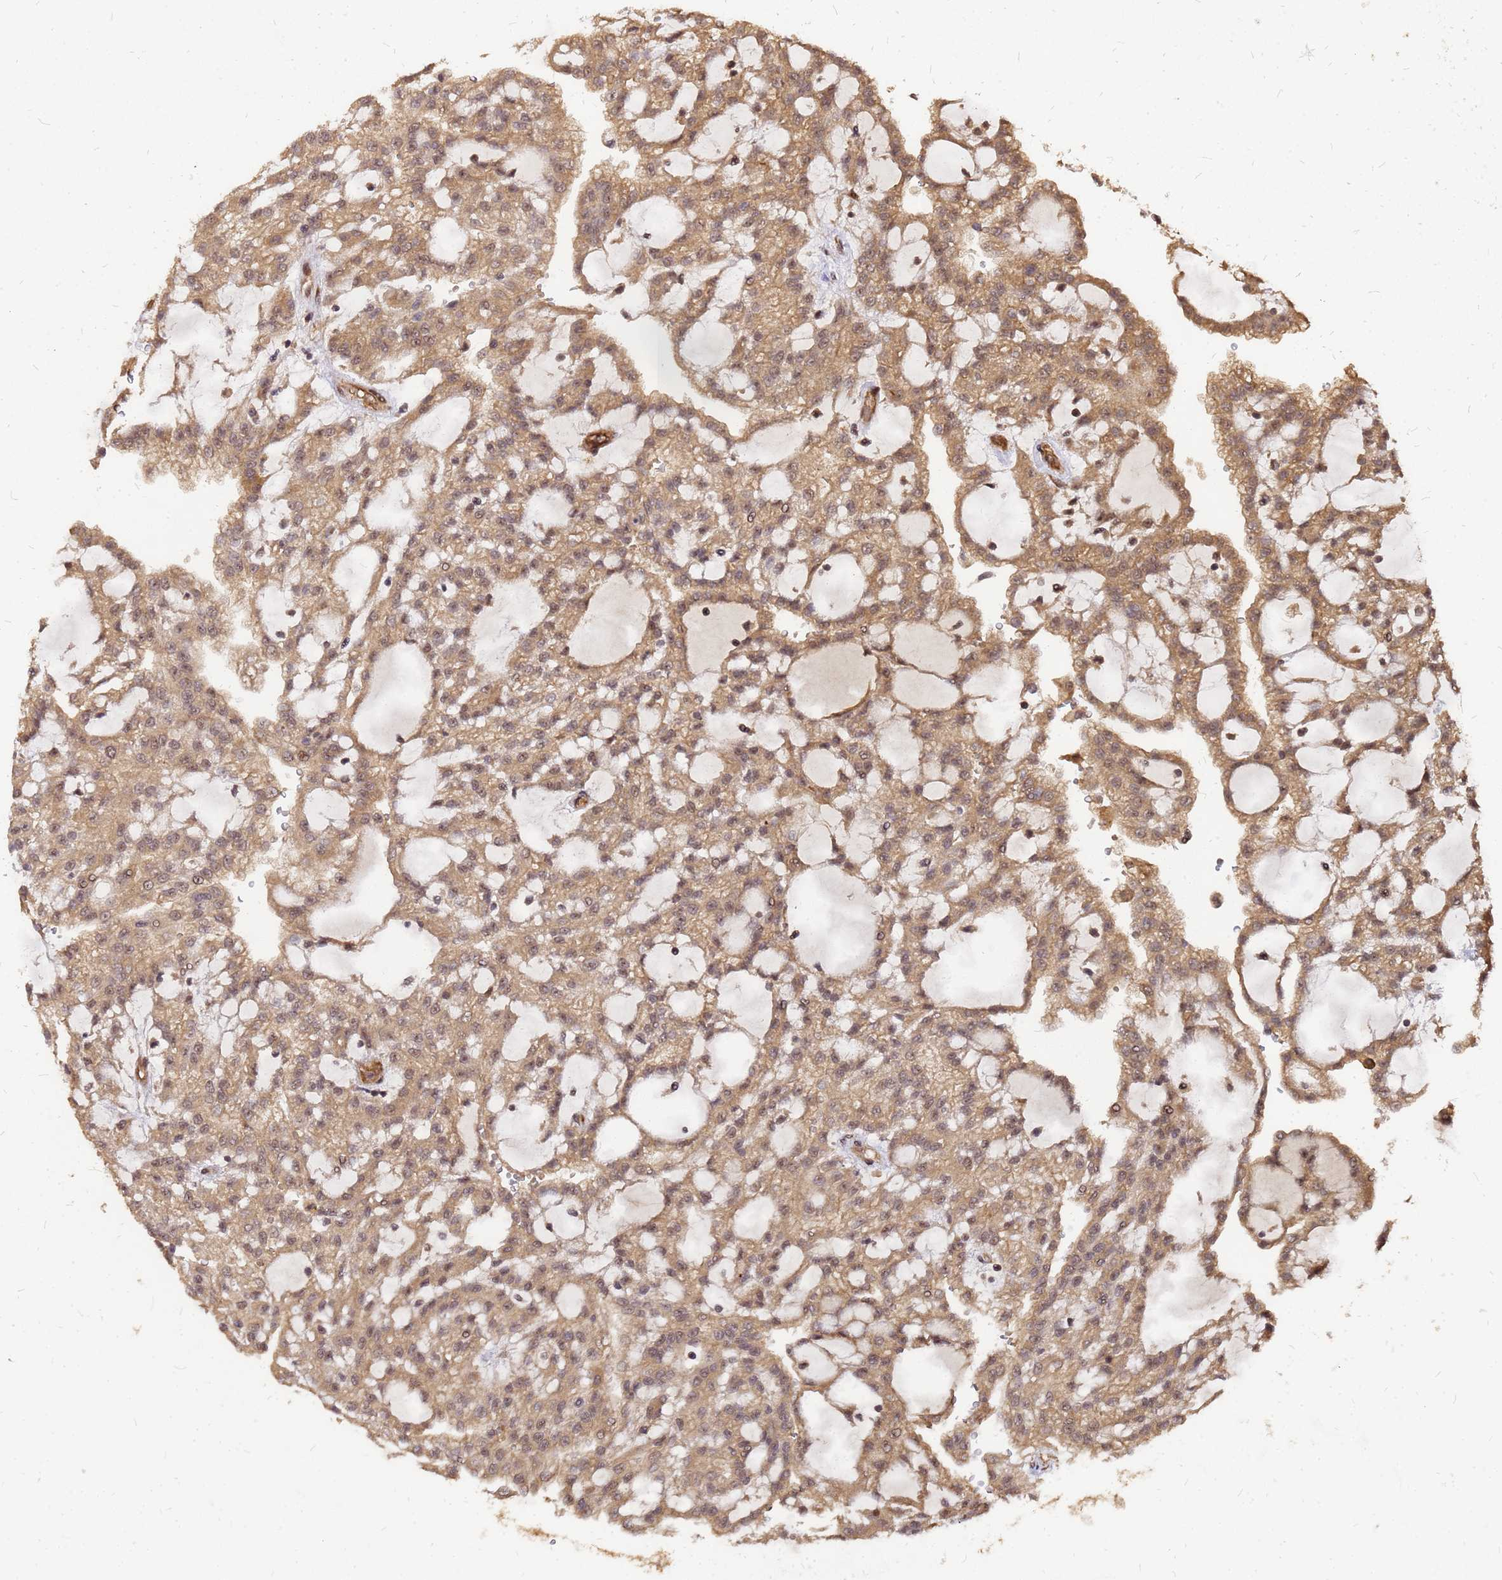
{"staining": {"intensity": "moderate", "quantity": ">75%", "location": "cytoplasmic/membranous,nuclear"}, "tissue": "renal cancer", "cell_type": "Tumor cells", "image_type": "cancer", "snomed": [{"axis": "morphology", "description": "Adenocarcinoma, NOS"}, {"axis": "topography", "description": "Kidney"}], "caption": "This is a histology image of immunohistochemistry staining of renal cancer, which shows moderate positivity in the cytoplasmic/membranous and nuclear of tumor cells.", "gene": "GPATCH8", "patient": {"sex": "male", "age": 63}}